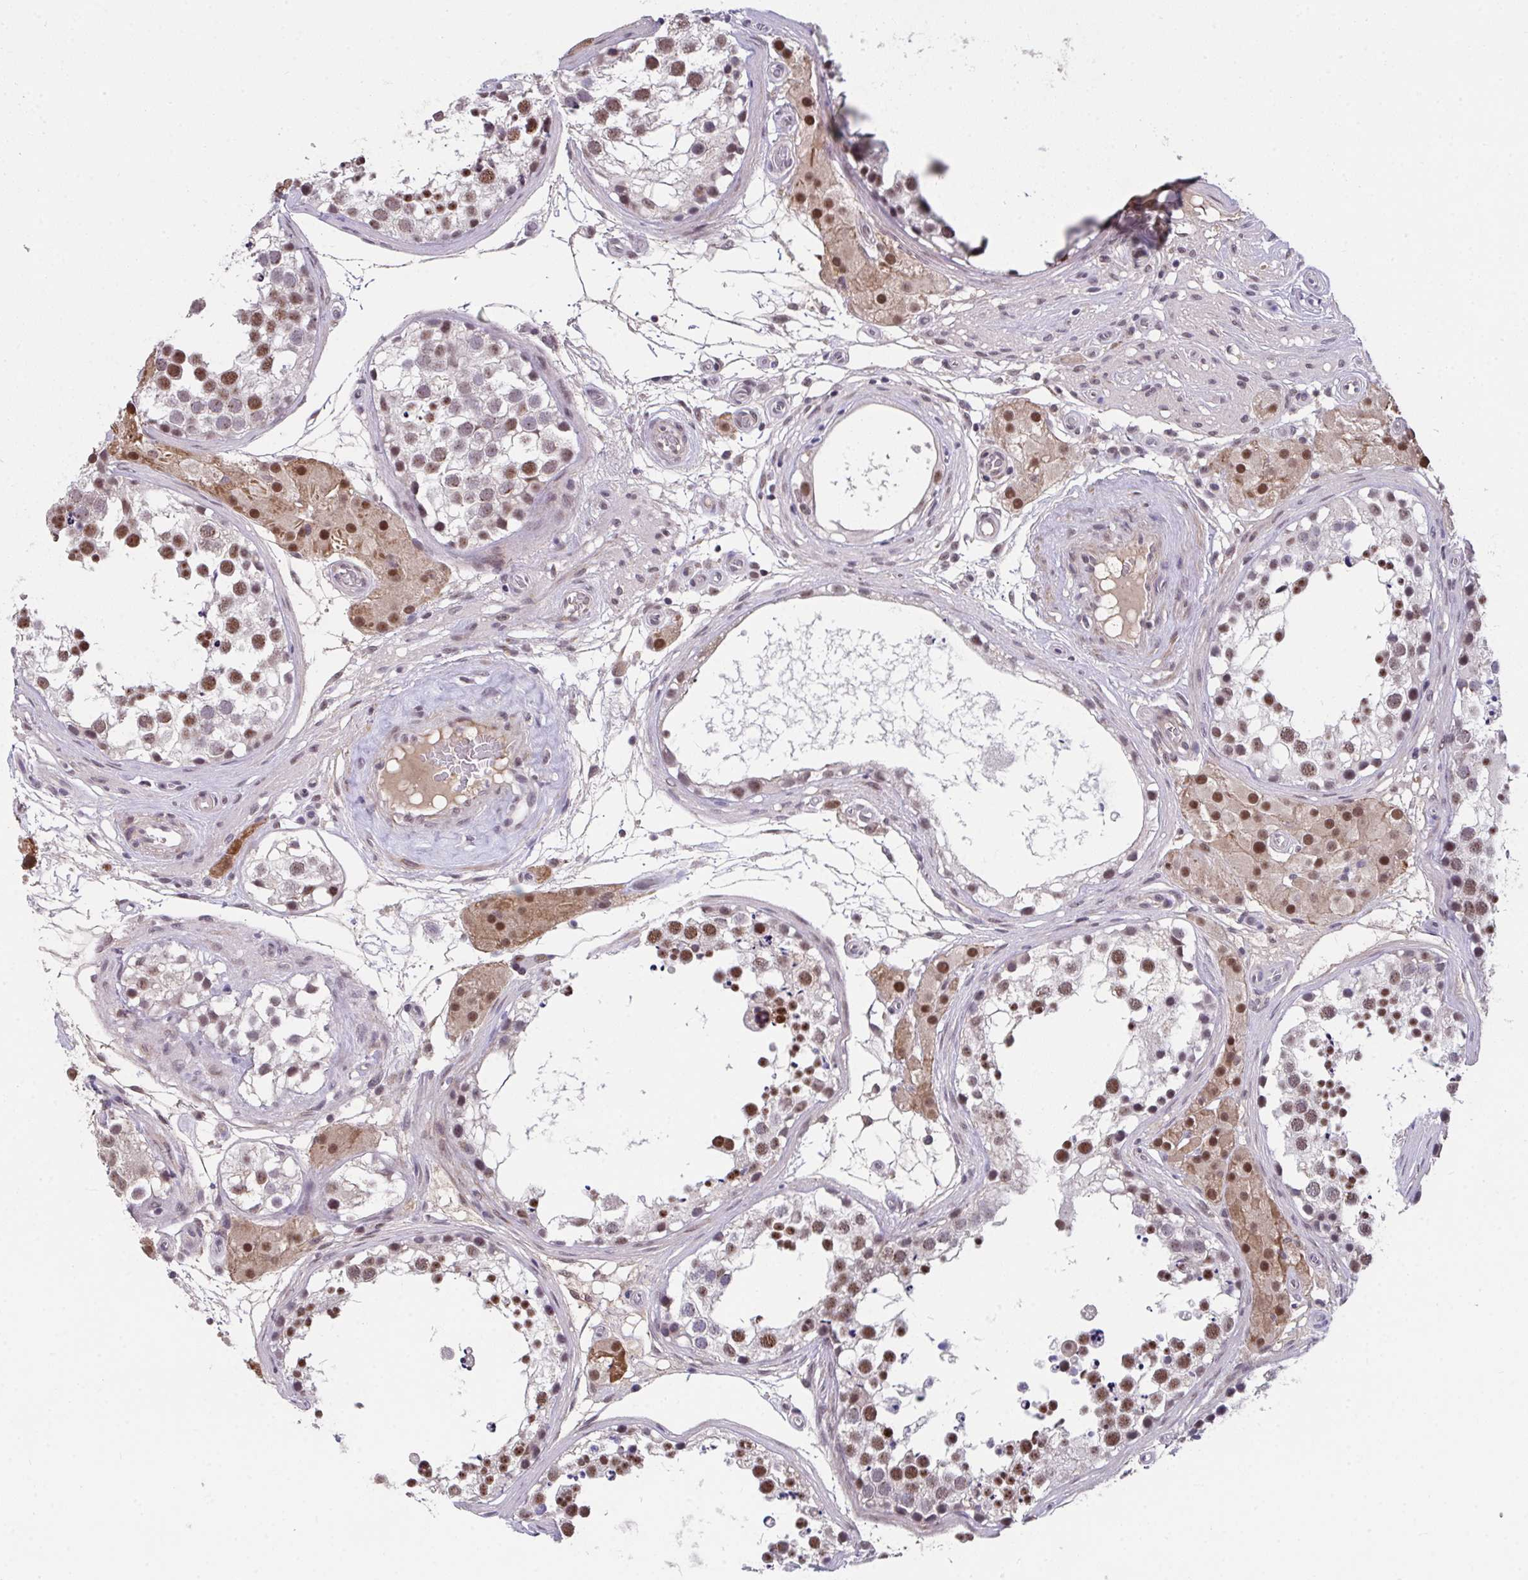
{"staining": {"intensity": "moderate", "quantity": ">75%", "location": "nuclear"}, "tissue": "testis", "cell_type": "Cells in seminiferous ducts", "image_type": "normal", "snomed": [{"axis": "morphology", "description": "Normal tissue, NOS"}, {"axis": "morphology", "description": "Seminoma, NOS"}, {"axis": "topography", "description": "Testis"}], "caption": "DAB immunohistochemical staining of unremarkable testis demonstrates moderate nuclear protein staining in about >75% of cells in seminiferous ducts. (IHC, brightfield microscopy, high magnification).", "gene": "RBBP6", "patient": {"sex": "male", "age": 65}}